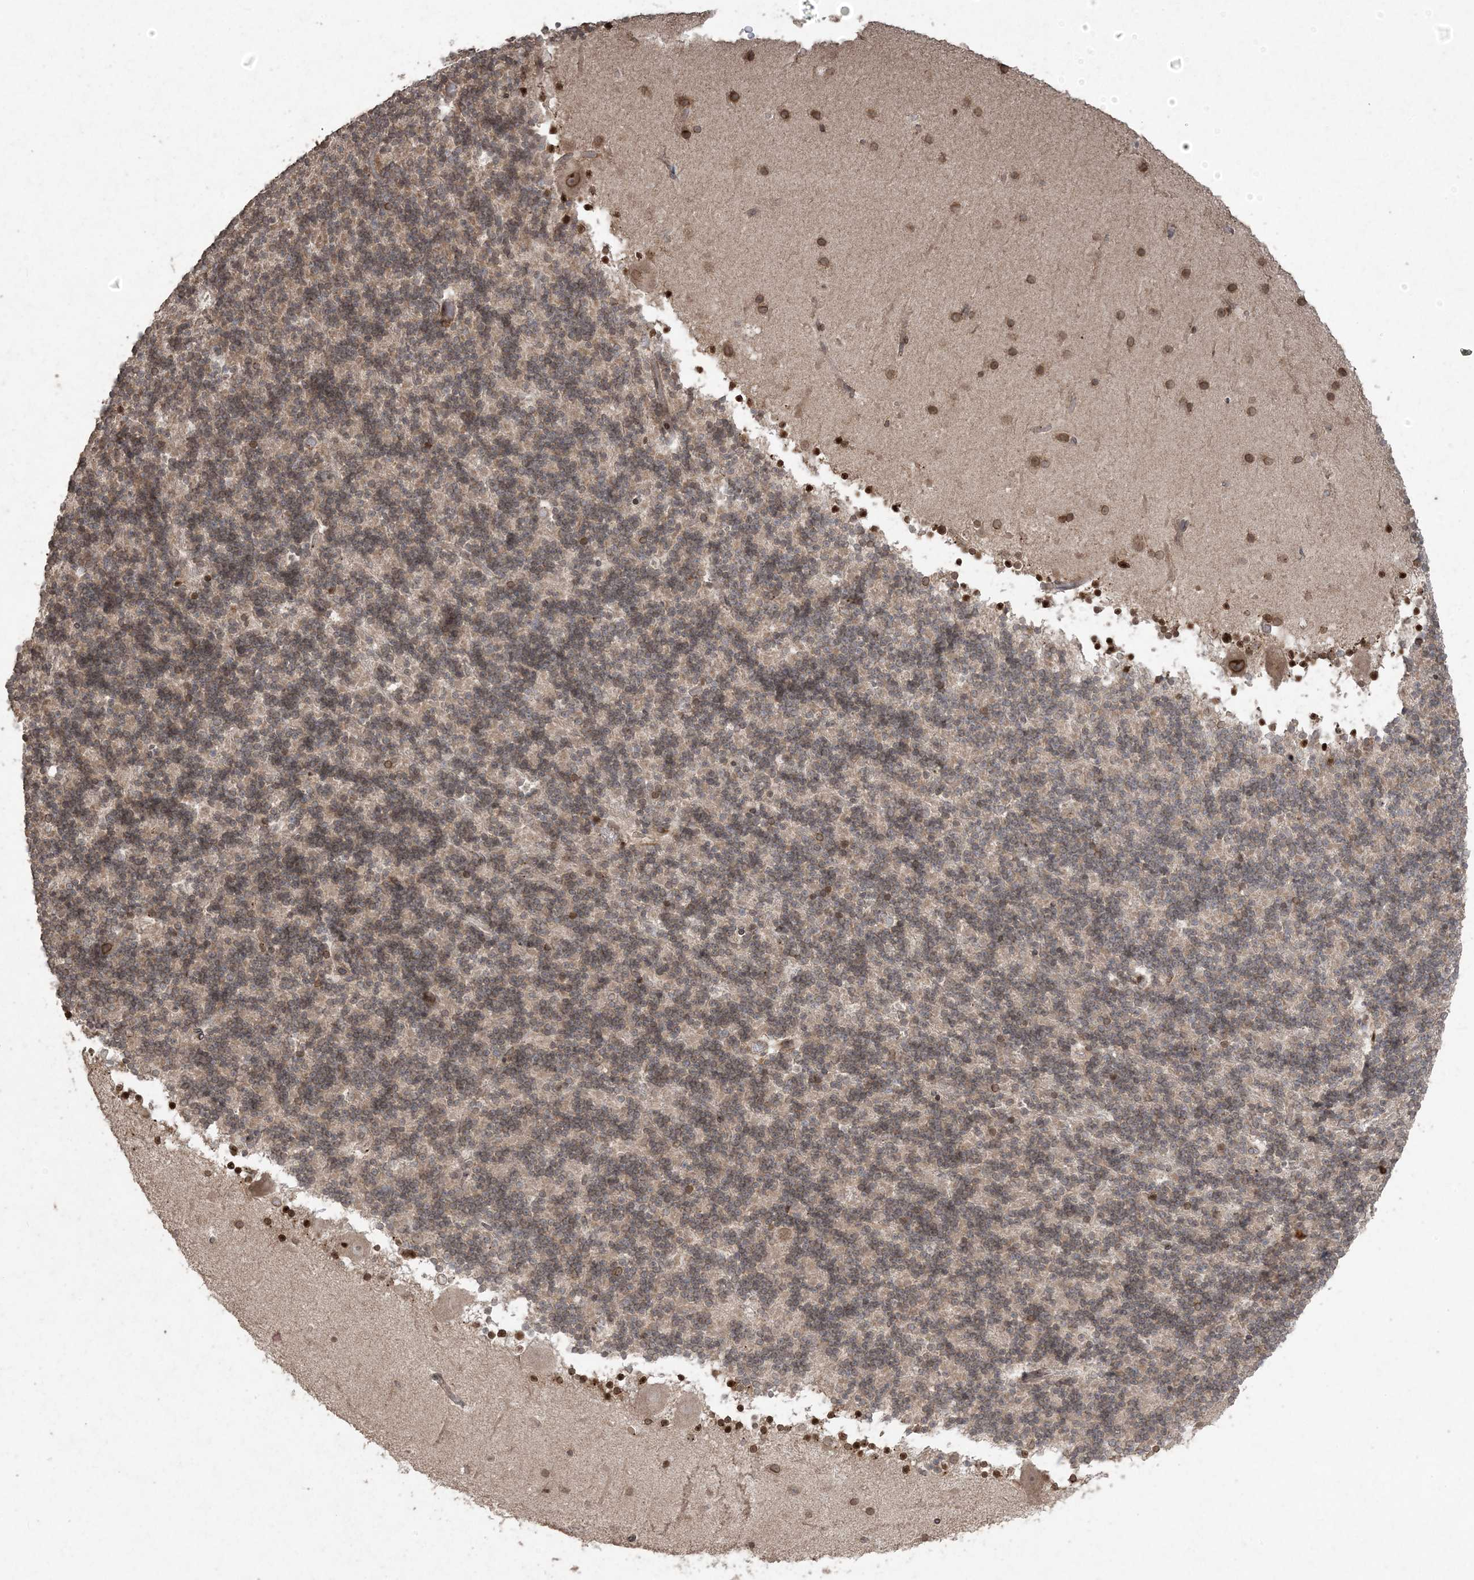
{"staining": {"intensity": "weak", "quantity": "25%-75%", "location": "cytoplasmic/membranous"}, "tissue": "cerebellum", "cell_type": "Cells in granular layer", "image_type": "normal", "snomed": [{"axis": "morphology", "description": "Normal tissue, NOS"}, {"axis": "topography", "description": "Cerebellum"}], "caption": "Immunohistochemistry (IHC) image of unremarkable cerebellum: human cerebellum stained using IHC demonstrates low levels of weak protein expression localized specifically in the cytoplasmic/membranous of cells in granular layer, appearing as a cytoplasmic/membranous brown color.", "gene": "DDX19B", "patient": {"sex": "male", "age": 57}}